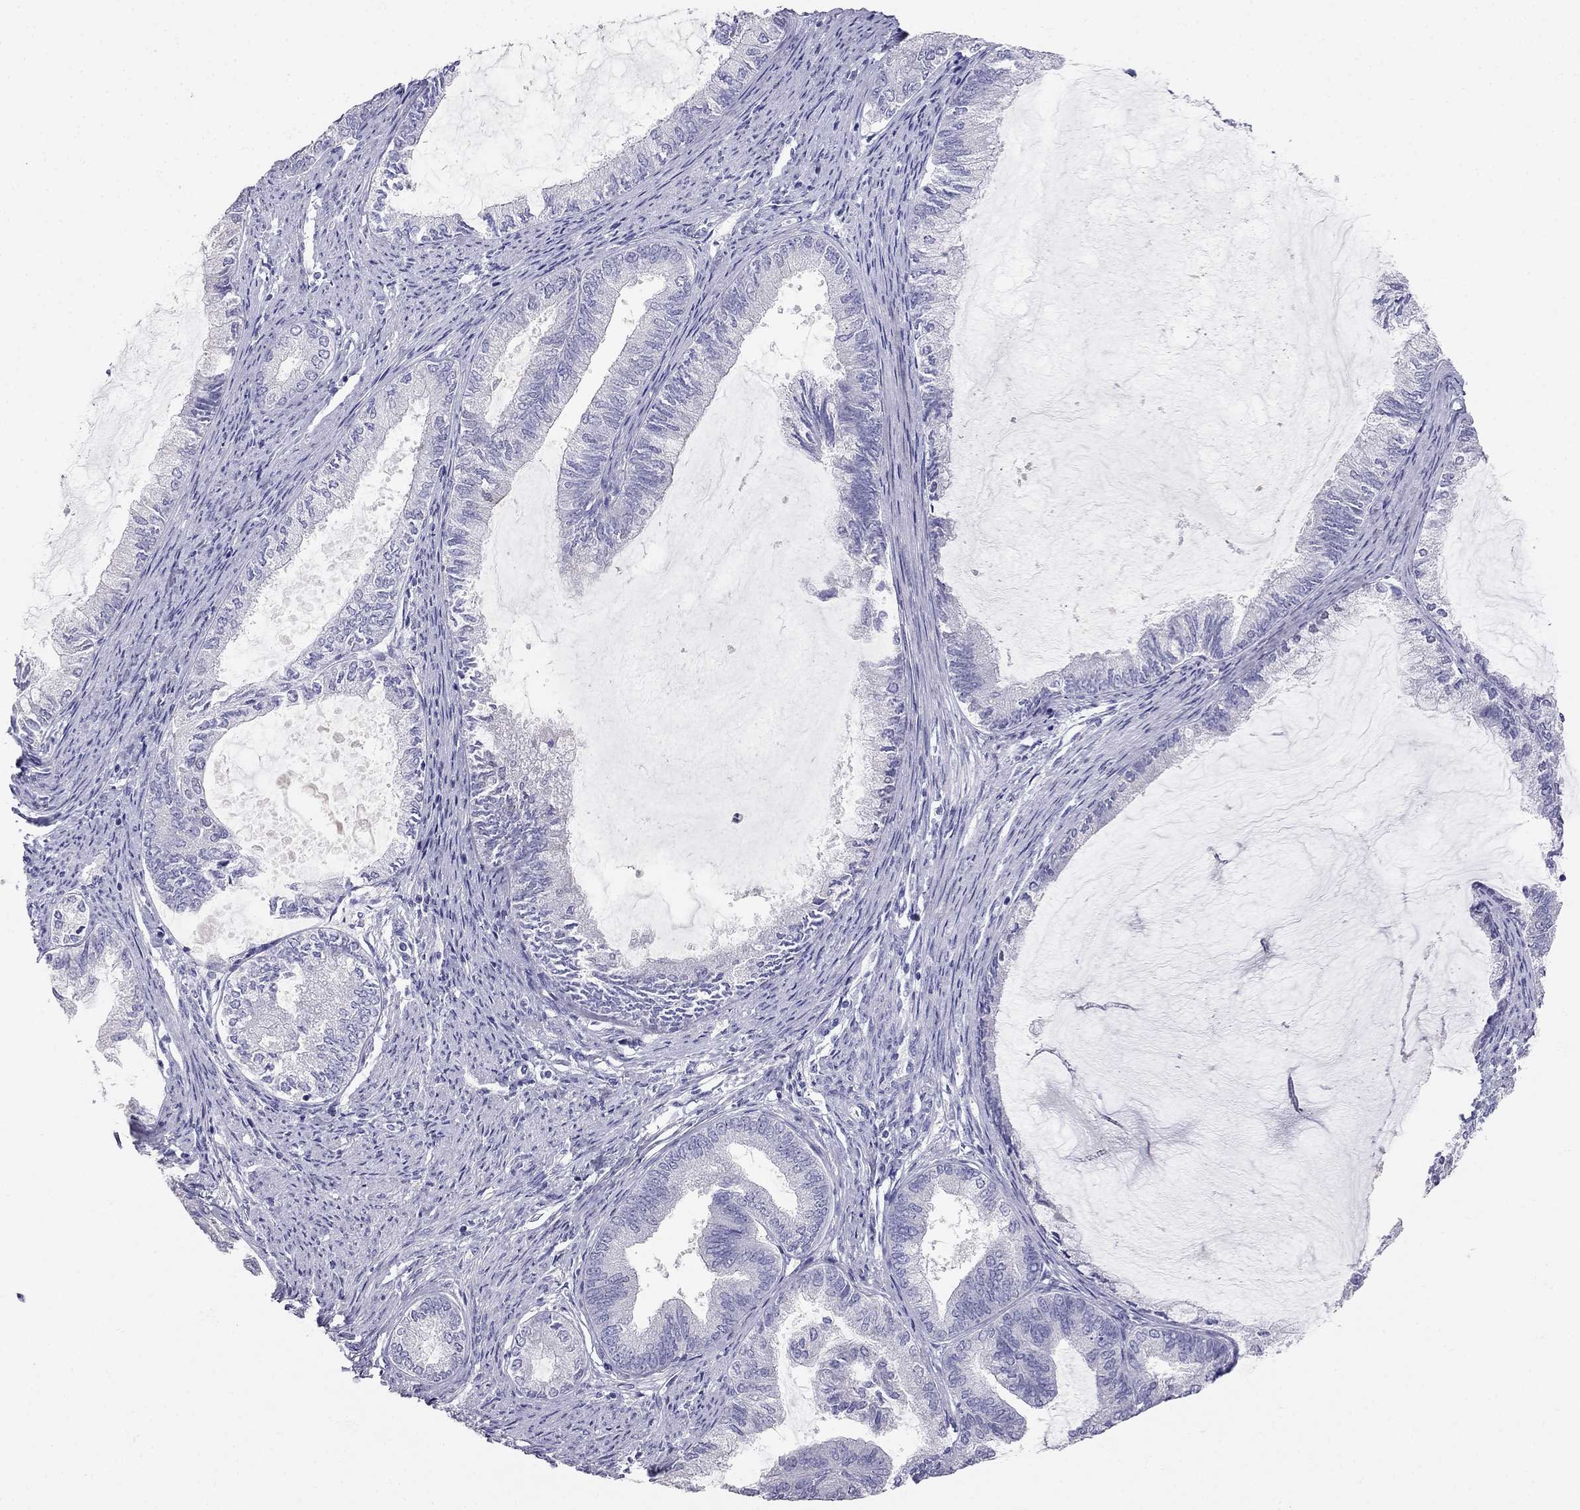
{"staining": {"intensity": "negative", "quantity": "none", "location": "none"}, "tissue": "endometrial cancer", "cell_type": "Tumor cells", "image_type": "cancer", "snomed": [{"axis": "morphology", "description": "Adenocarcinoma, NOS"}, {"axis": "topography", "description": "Endometrium"}], "caption": "Immunohistochemistry micrograph of endometrial adenocarcinoma stained for a protein (brown), which displays no staining in tumor cells.", "gene": "RFLNA", "patient": {"sex": "female", "age": 86}}